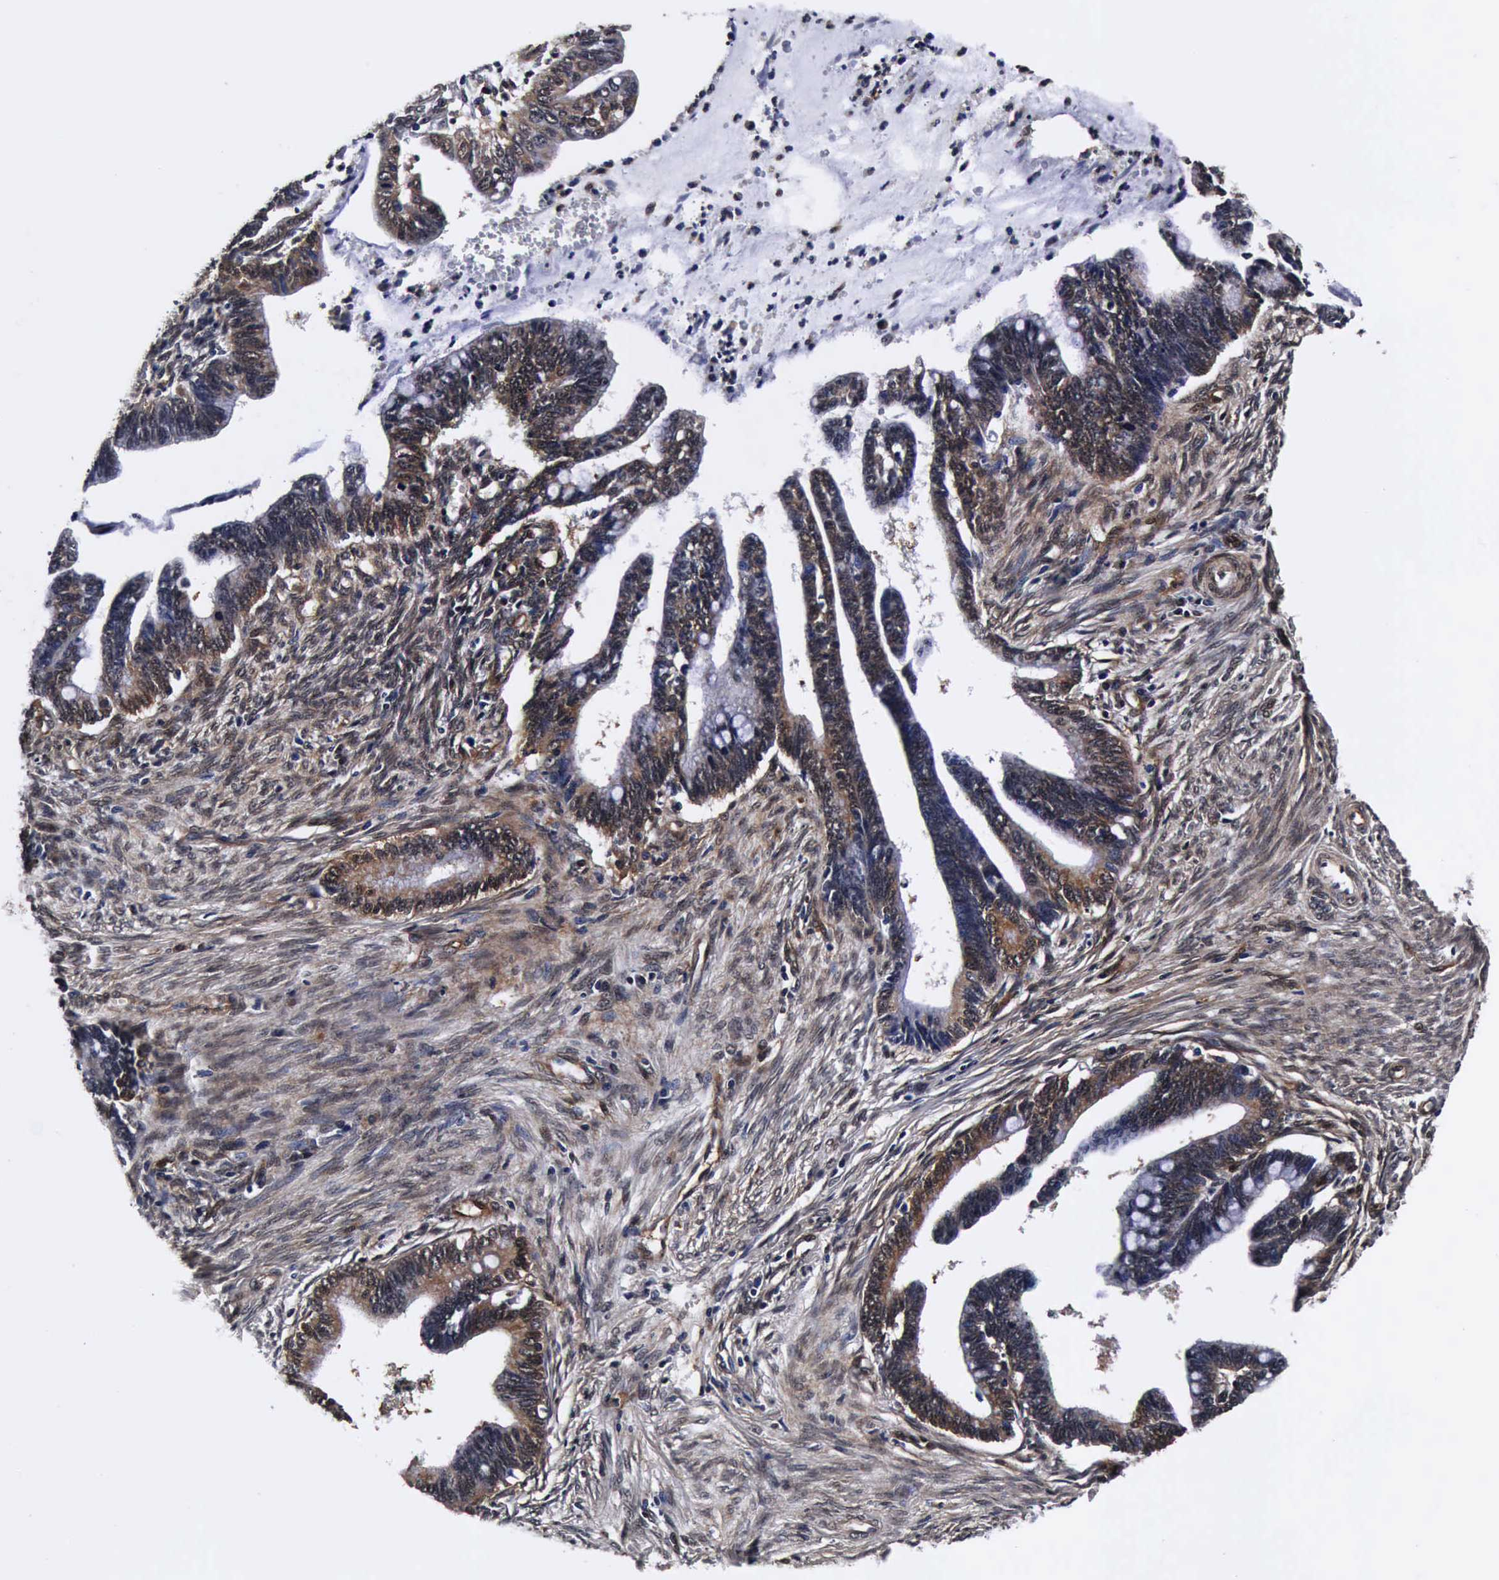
{"staining": {"intensity": "moderate", "quantity": "<25%", "location": "cytoplasmic/membranous"}, "tissue": "cervical cancer", "cell_type": "Tumor cells", "image_type": "cancer", "snomed": [{"axis": "morphology", "description": "Adenocarcinoma, NOS"}, {"axis": "topography", "description": "Cervix"}], "caption": "Brown immunohistochemical staining in cervical adenocarcinoma reveals moderate cytoplasmic/membranous positivity in approximately <25% of tumor cells.", "gene": "UBC", "patient": {"sex": "female", "age": 36}}